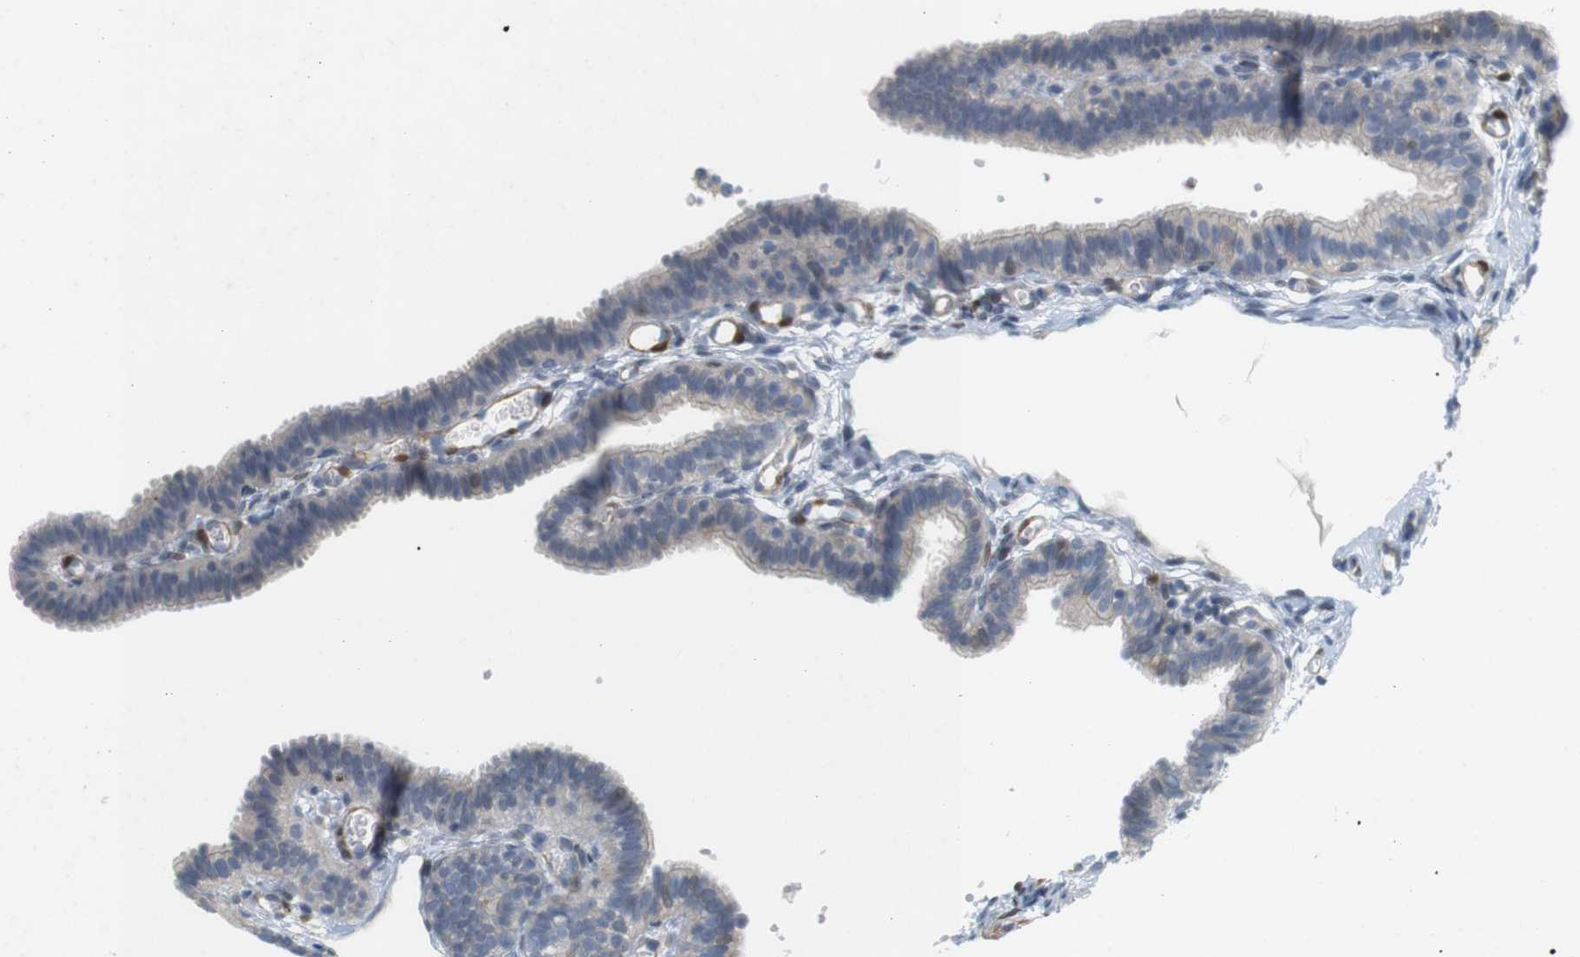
{"staining": {"intensity": "weak", "quantity": "<25%", "location": "cytoplasmic/membranous"}, "tissue": "fallopian tube", "cell_type": "Glandular cells", "image_type": "normal", "snomed": [{"axis": "morphology", "description": "Normal tissue, NOS"}, {"axis": "topography", "description": "Fallopian tube"}, {"axis": "topography", "description": "Placenta"}], "caption": "High power microscopy photomicrograph of an immunohistochemistry (IHC) micrograph of benign fallopian tube, revealing no significant positivity in glandular cells.", "gene": "PPP1R14A", "patient": {"sex": "female", "age": 34}}